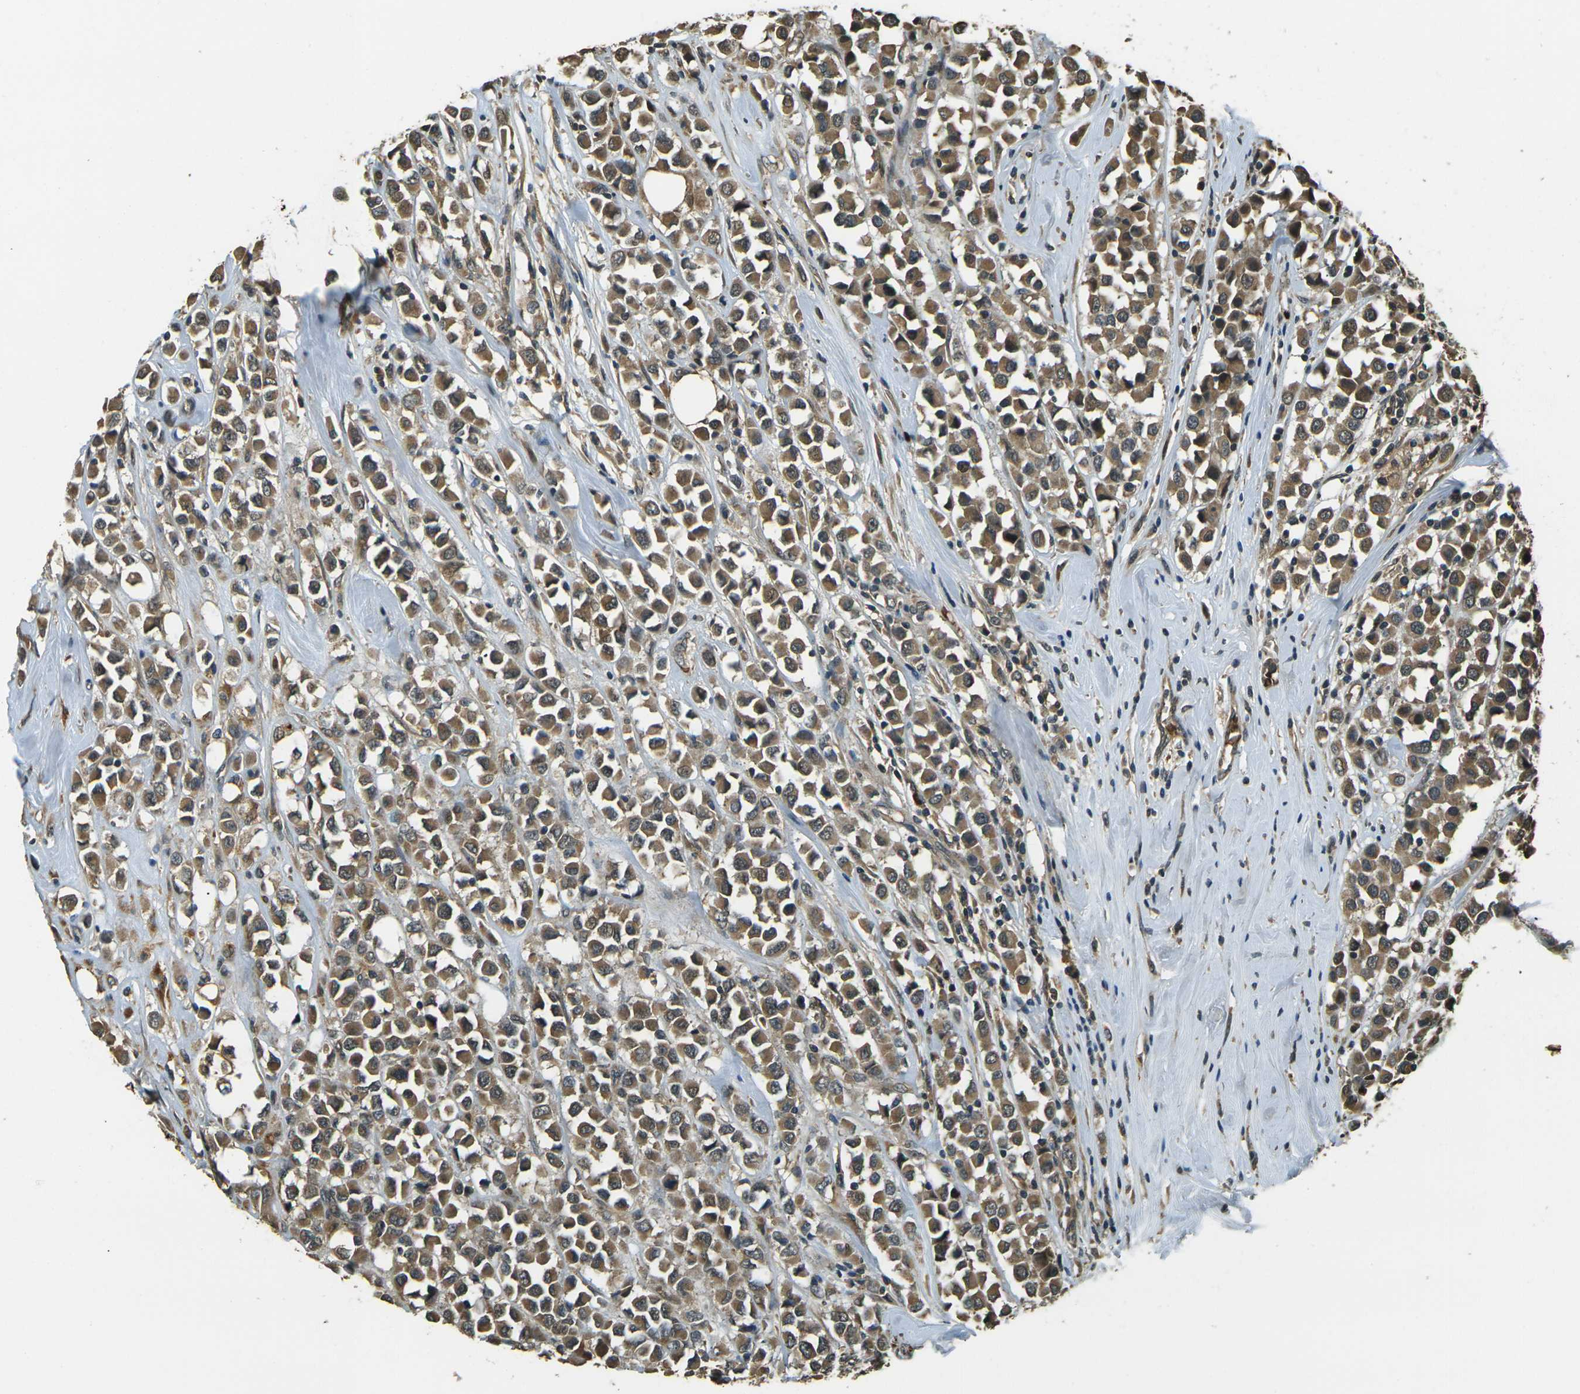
{"staining": {"intensity": "moderate", "quantity": ">75%", "location": "cytoplasmic/membranous"}, "tissue": "breast cancer", "cell_type": "Tumor cells", "image_type": "cancer", "snomed": [{"axis": "morphology", "description": "Duct carcinoma"}, {"axis": "topography", "description": "Breast"}], "caption": "This is an image of immunohistochemistry (IHC) staining of intraductal carcinoma (breast), which shows moderate staining in the cytoplasmic/membranous of tumor cells.", "gene": "TOR1A", "patient": {"sex": "female", "age": 61}}